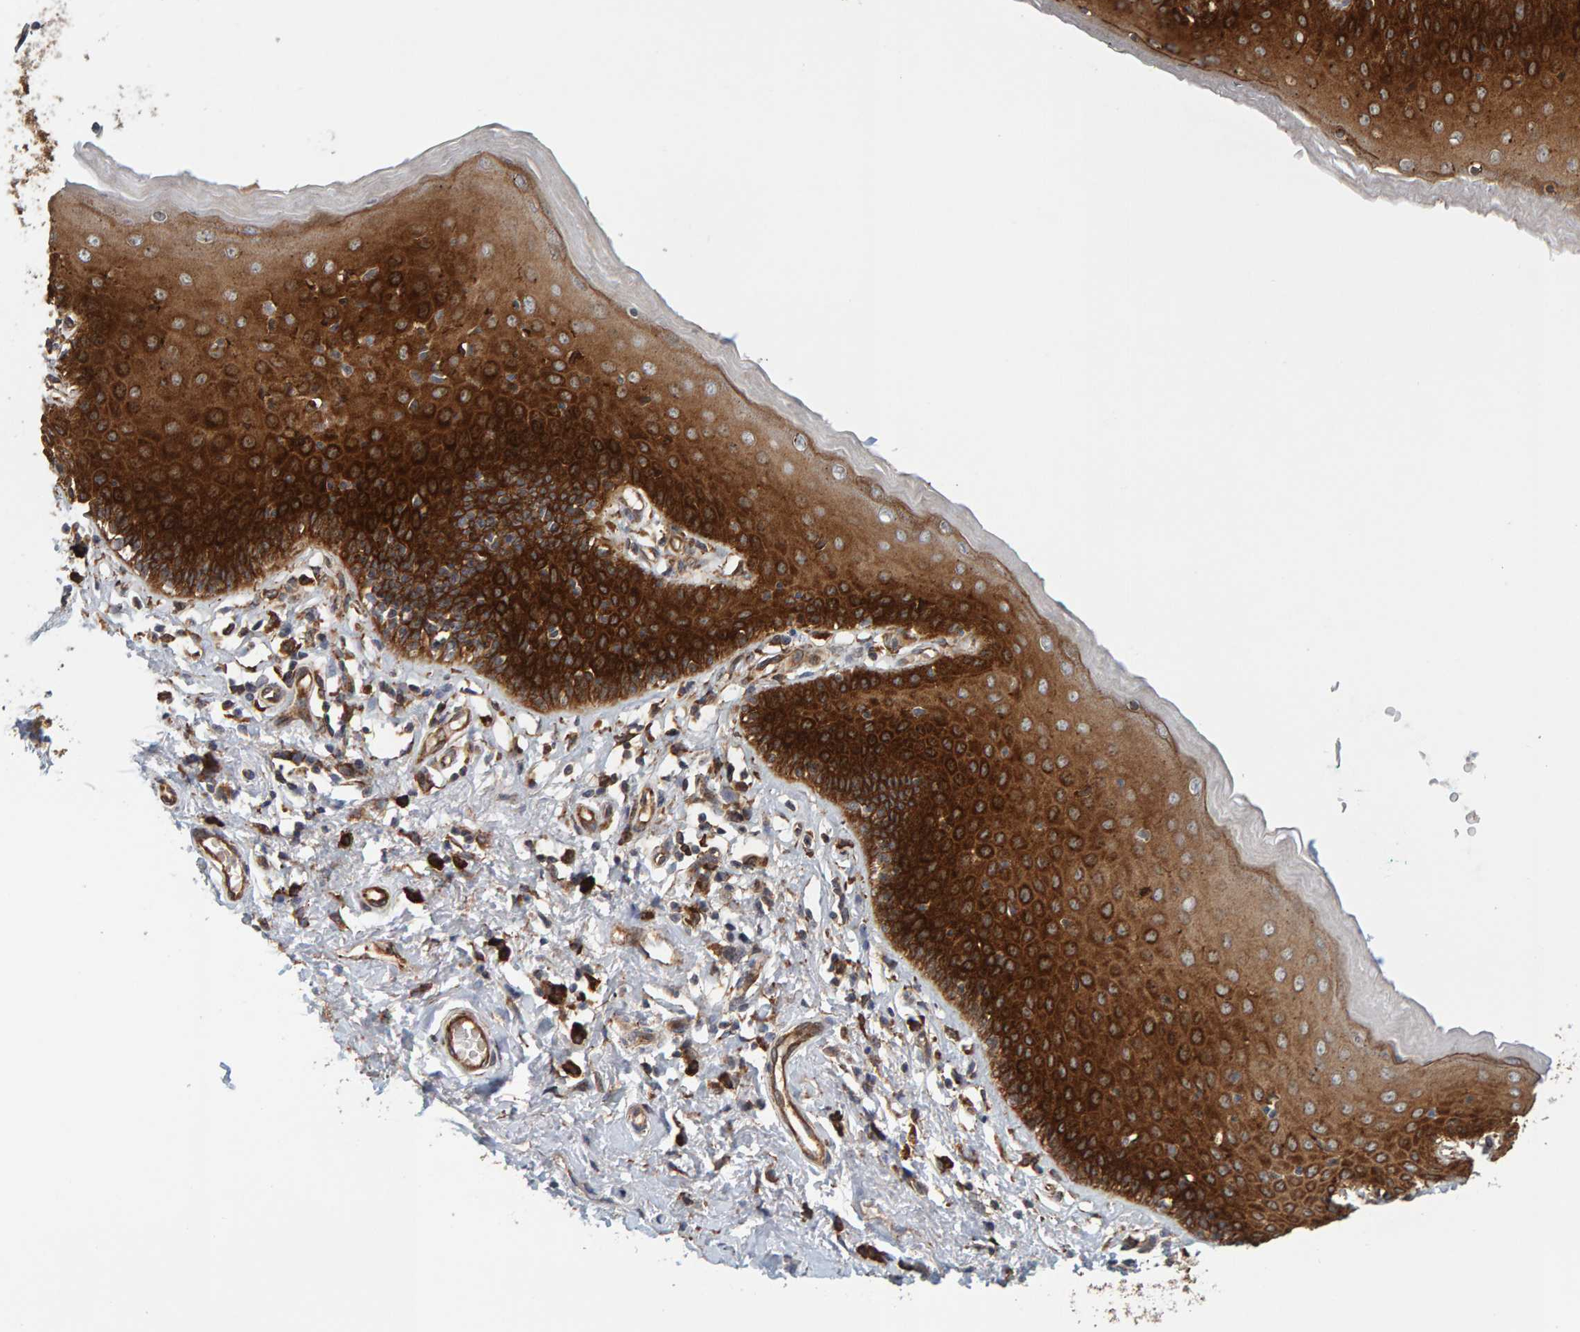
{"staining": {"intensity": "strong", "quantity": ">75%", "location": "cytoplasmic/membranous"}, "tissue": "skin", "cell_type": "Epidermal cells", "image_type": "normal", "snomed": [{"axis": "morphology", "description": "Normal tissue, NOS"}, {"axis": "topography", "description": "Vulva"}], "caption": "Benign skin shows strong cytoplasmic/membranous positivity in approximately >75% of epidermal cells (DAB = brown stain, brightfield microscopy at high magnification)..", "gene": "BAIAP2", "patient": {"sex": "female", "age": 66}}